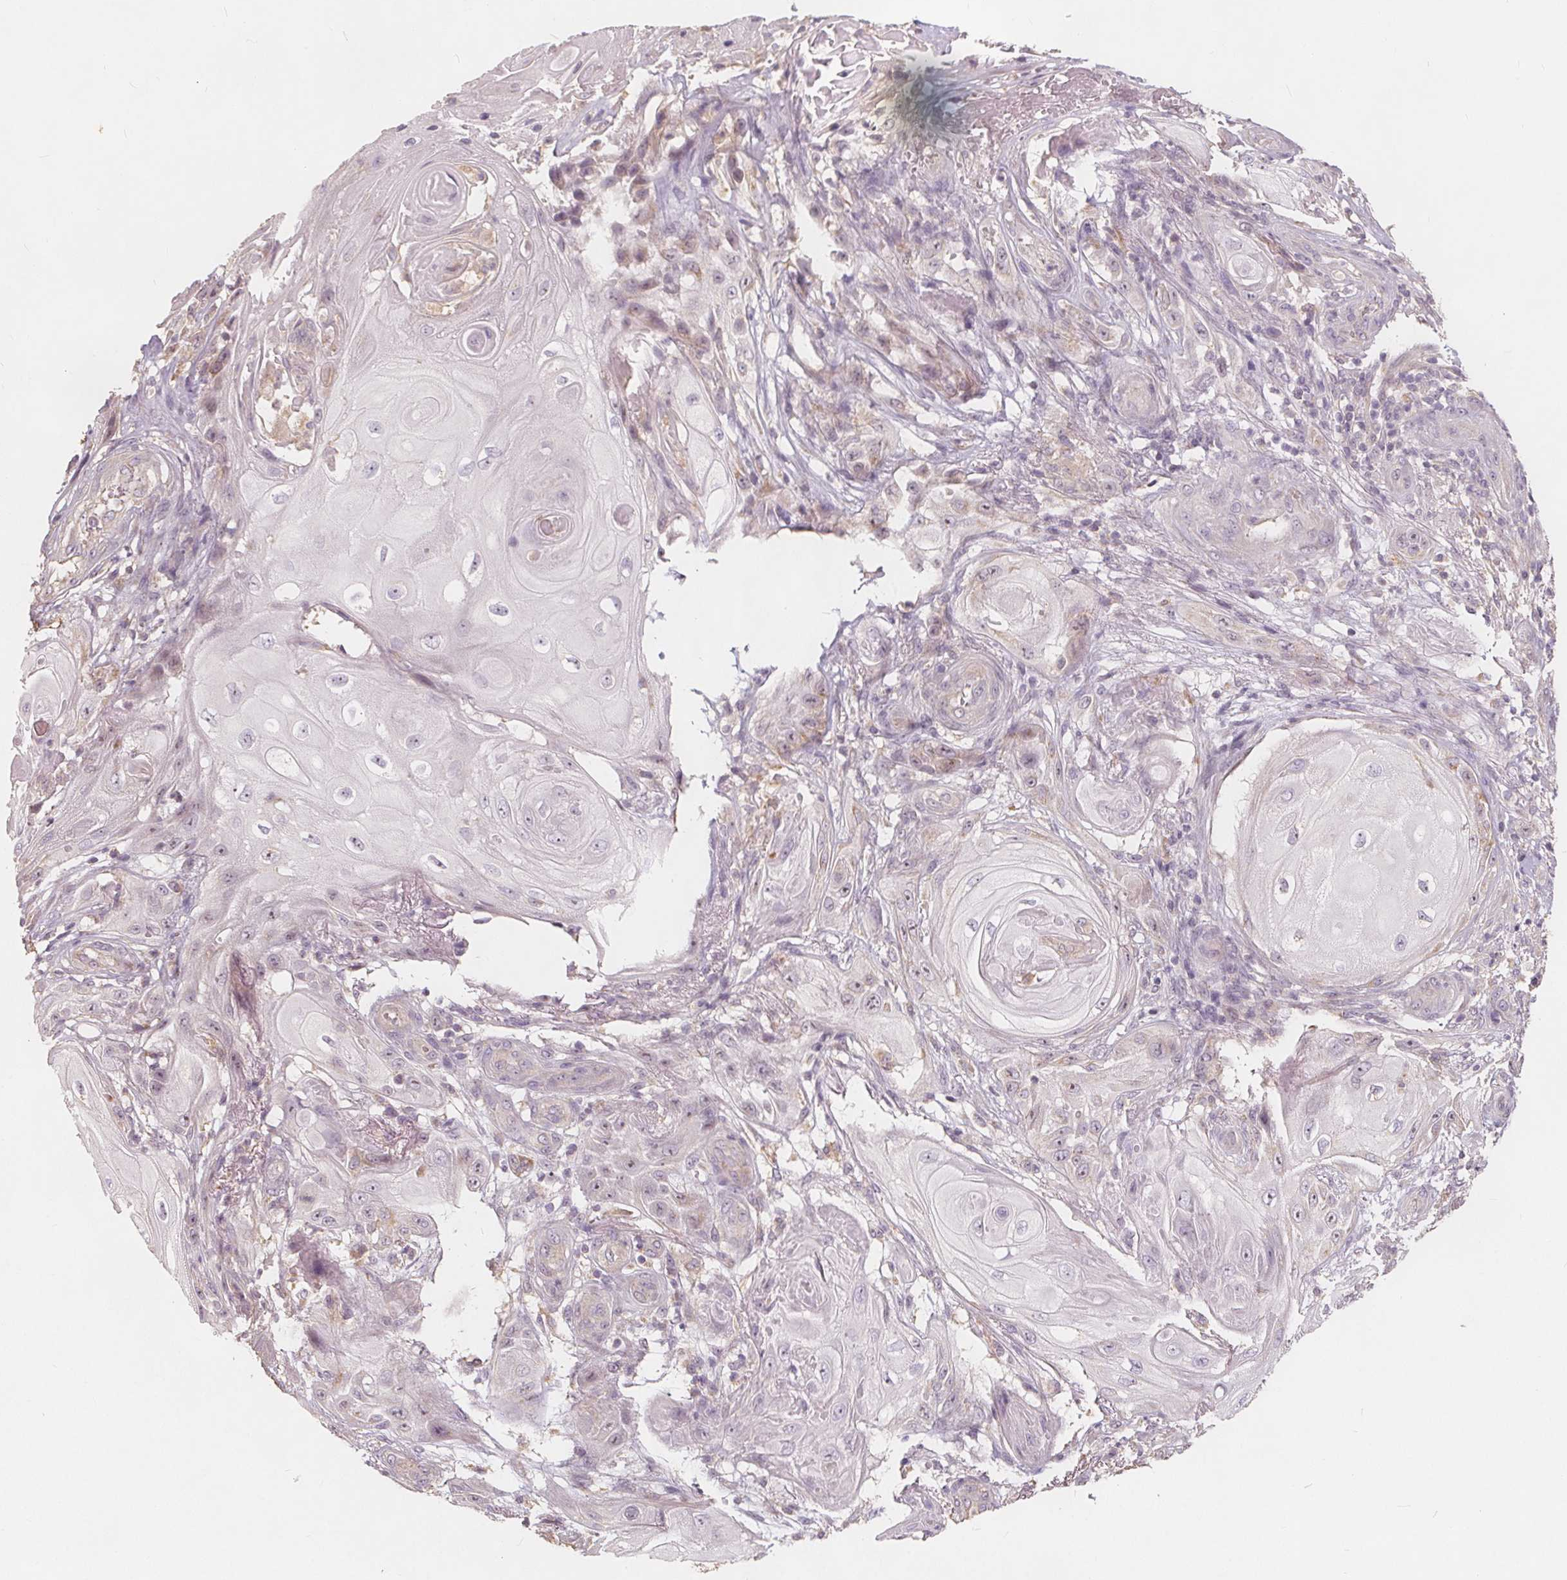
{"staining": {"intensity": "negative", "quantity": "none", "location": "none"}, "tissue": "skin cancer", "cell_type": "Tumor cells", "image_type": "cancer", "snomed": [{"axis": "morphology", "description": "Squamous cell carcinoma, NOS"}, {"axis": "topography", "description": "Skin"}], "caption": "Skin cancer (squamous cell carcinoma) stained for a protein using immunohistochemistry (IHC) exhibits no expression tumor cells.", "gene": "DRC3", "patient": {"sex": "male", "age": 62}}